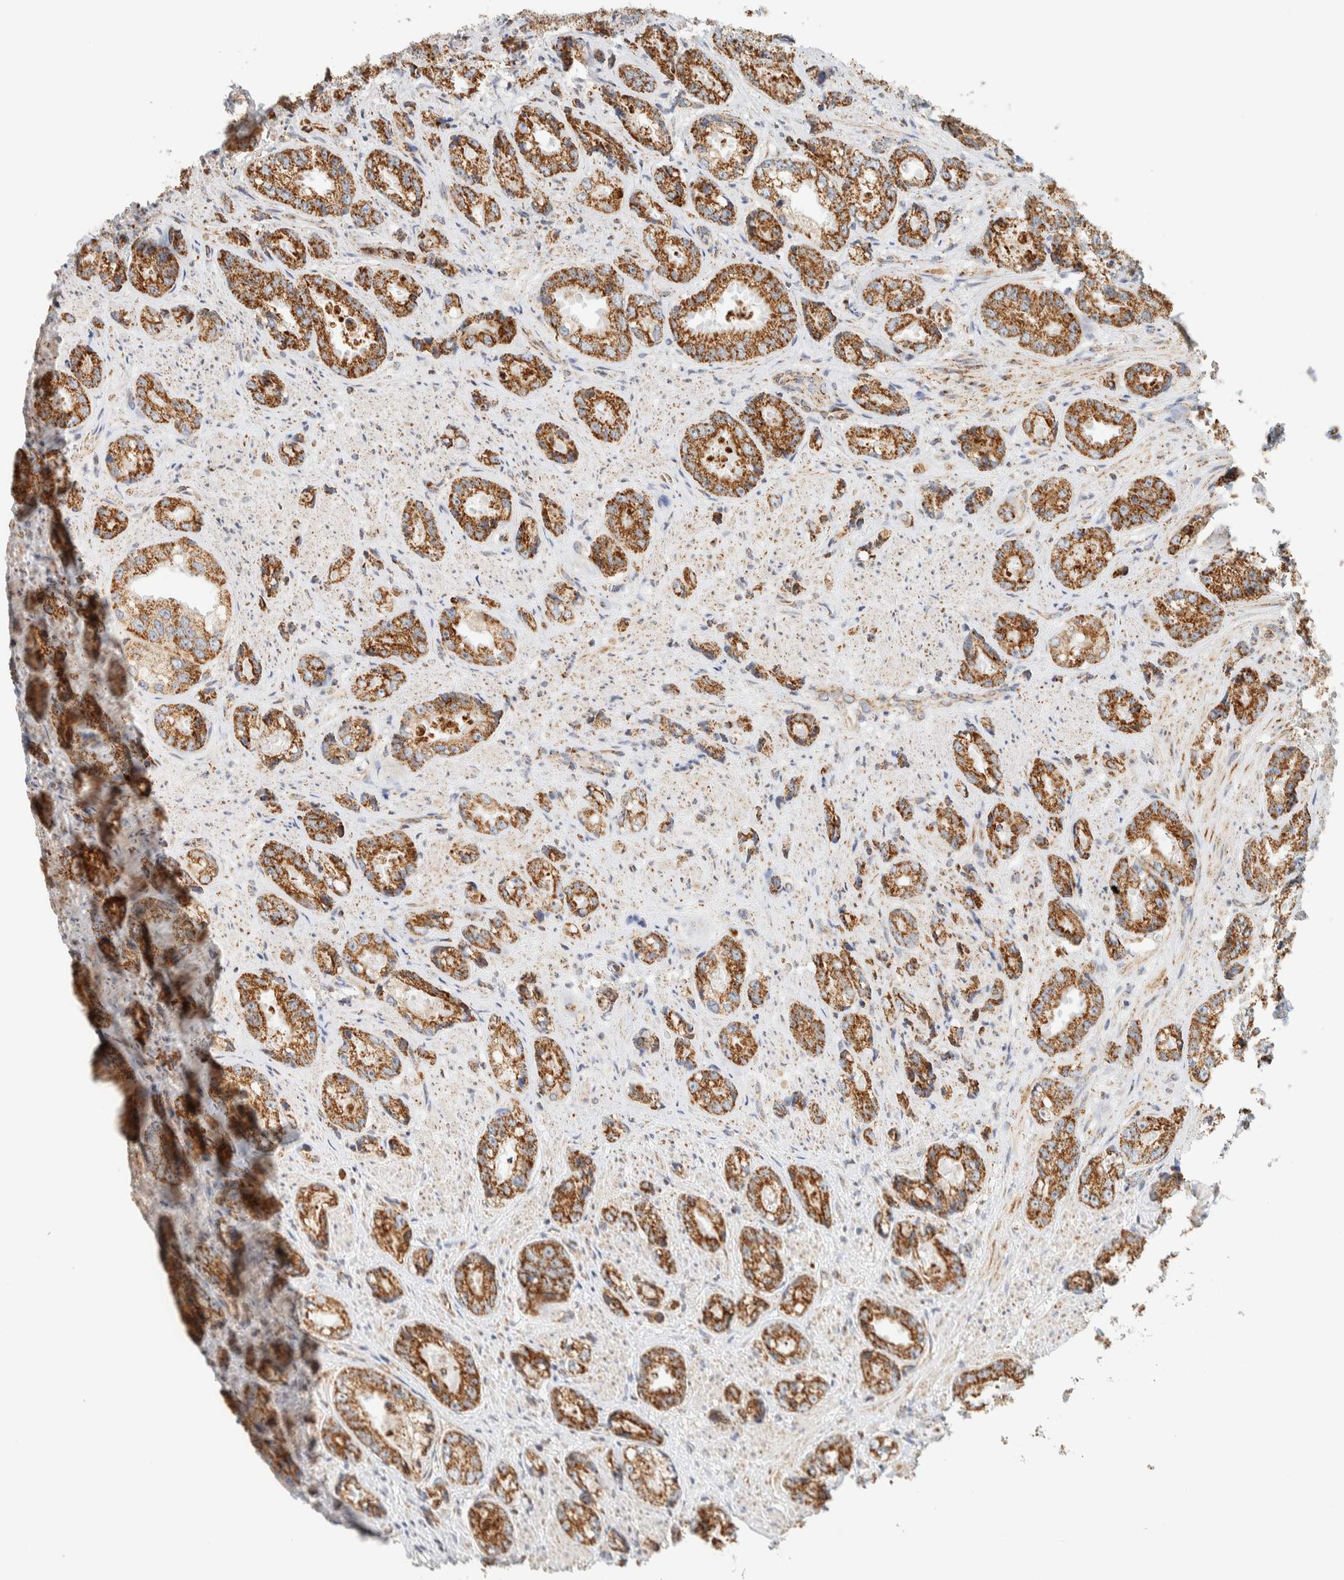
{"staining": {"intensity": "moderate", "quantity": ">75%", "location": "cytoplasmic/membranous"}, "tissue": "prostate cancer", "cell_type": "Tumor cells", "image_type": "cancer", "snomed": [{"axis": "morphology", "description": "Adenocarcinoma, High grade"}, {"axis": "topography", "description": "Prostate"}], "caption": "Protein expression analysis of high-grade adenocarcinoma (prostate) demonstrates moderate cytoplasmic/membranous staining in approximately >75% of tumor cells.", "gene": "KIFAP3", "patient": {"sex": "male", "age": 61}}